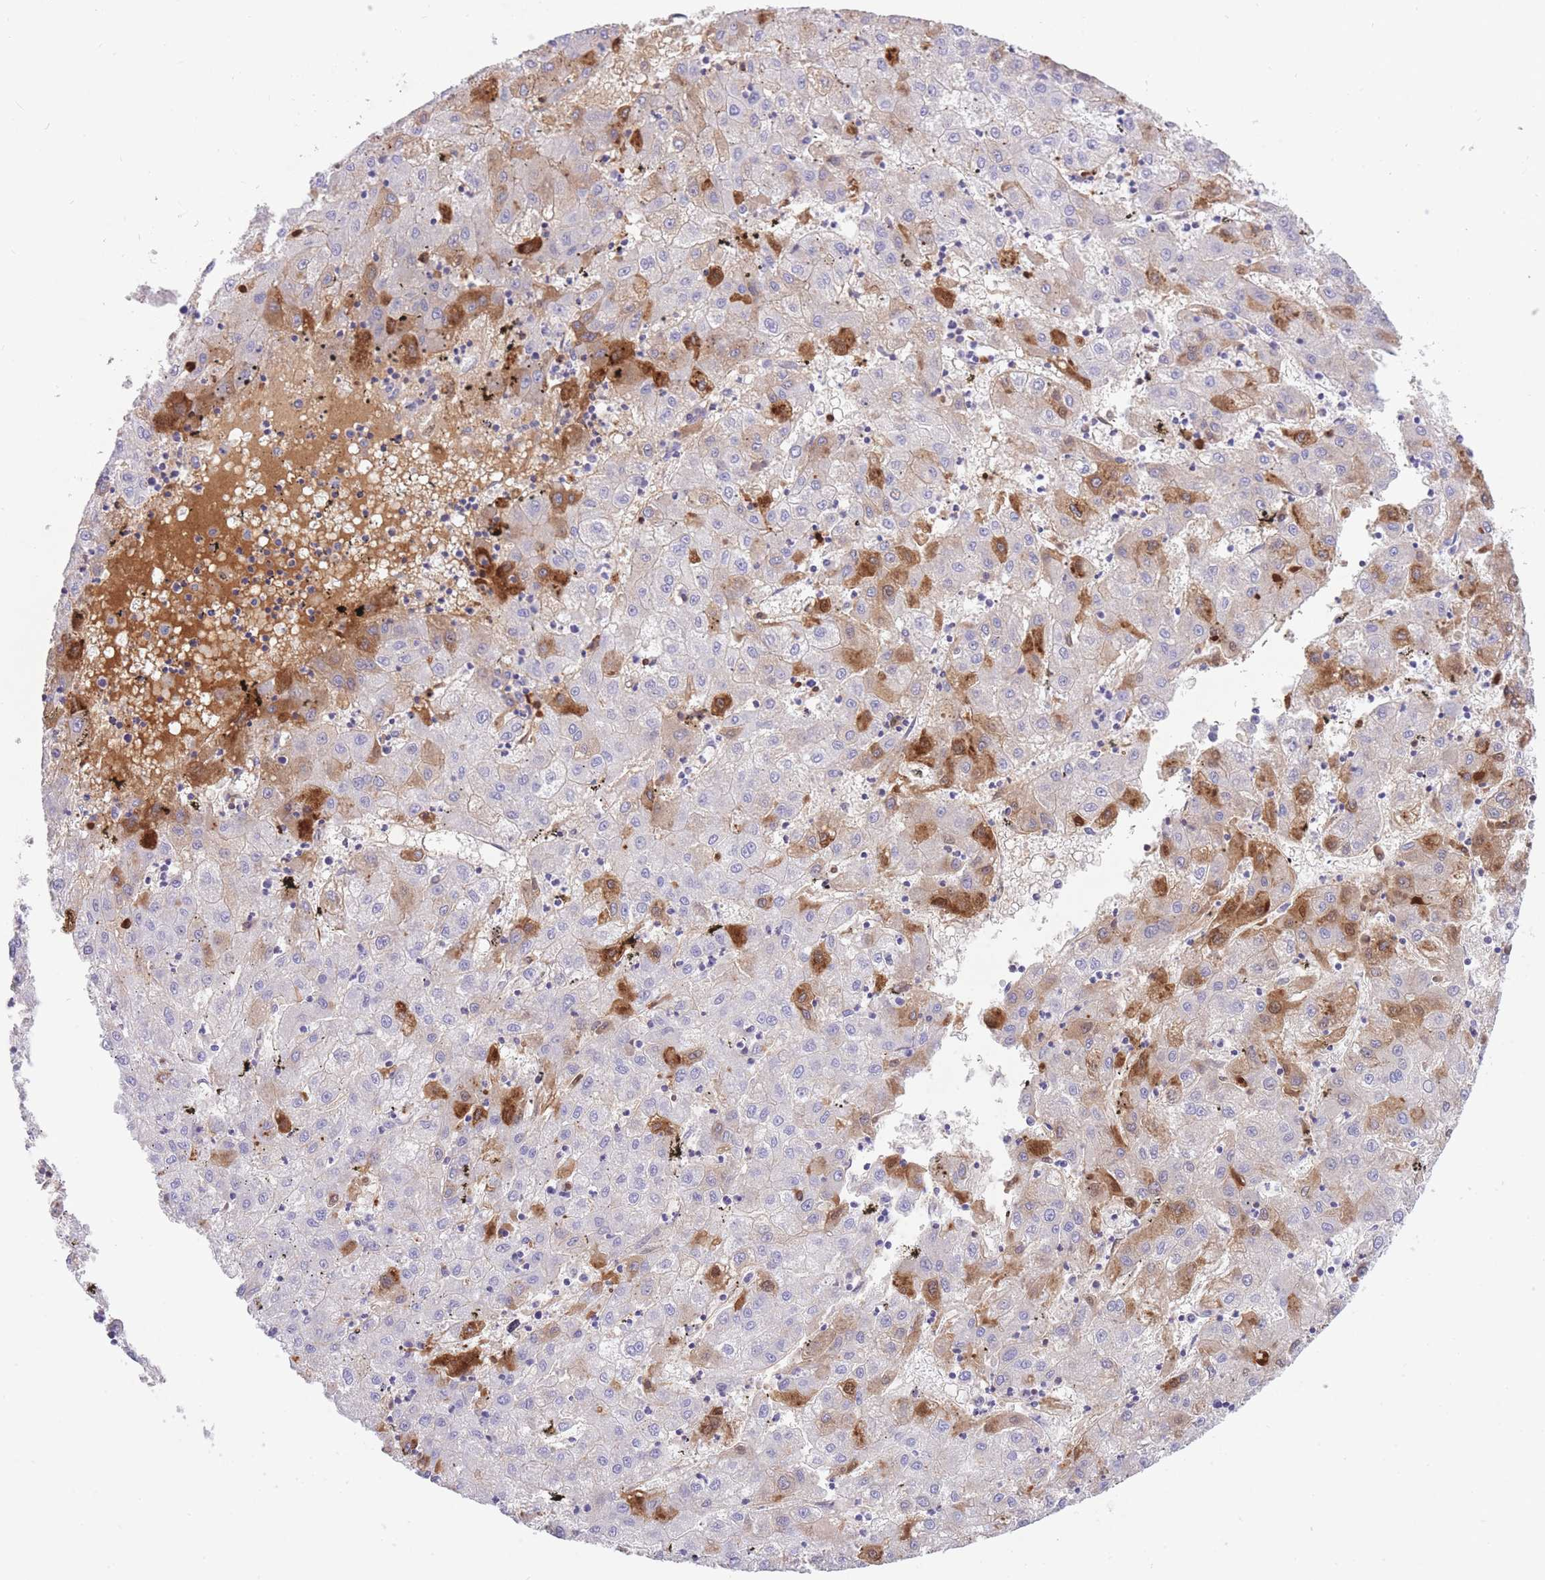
{"staining": {"intensity": "strong", "quantity": "<25%", "location": "cytoplasmic/membranous"}, "tissue": "liver cancer", "cell_type": "Tumor cells", "image_type": "cancer", "snomed": [{"axis": "morphology", "description": "Carcinoma, Hepatocellular, NOS"}, {"axis": "topography", "description": "Liver"}], "caption": "An IHC histopathology image of tumor tissue is shown. Protein staining in brown shows strong cytoplasmic/membranous positivity in liver cancer (hepatocellular carcinoma) within tumor cells.", "gene": "HRG", "patient": {"sex": "male", "age": 72}}